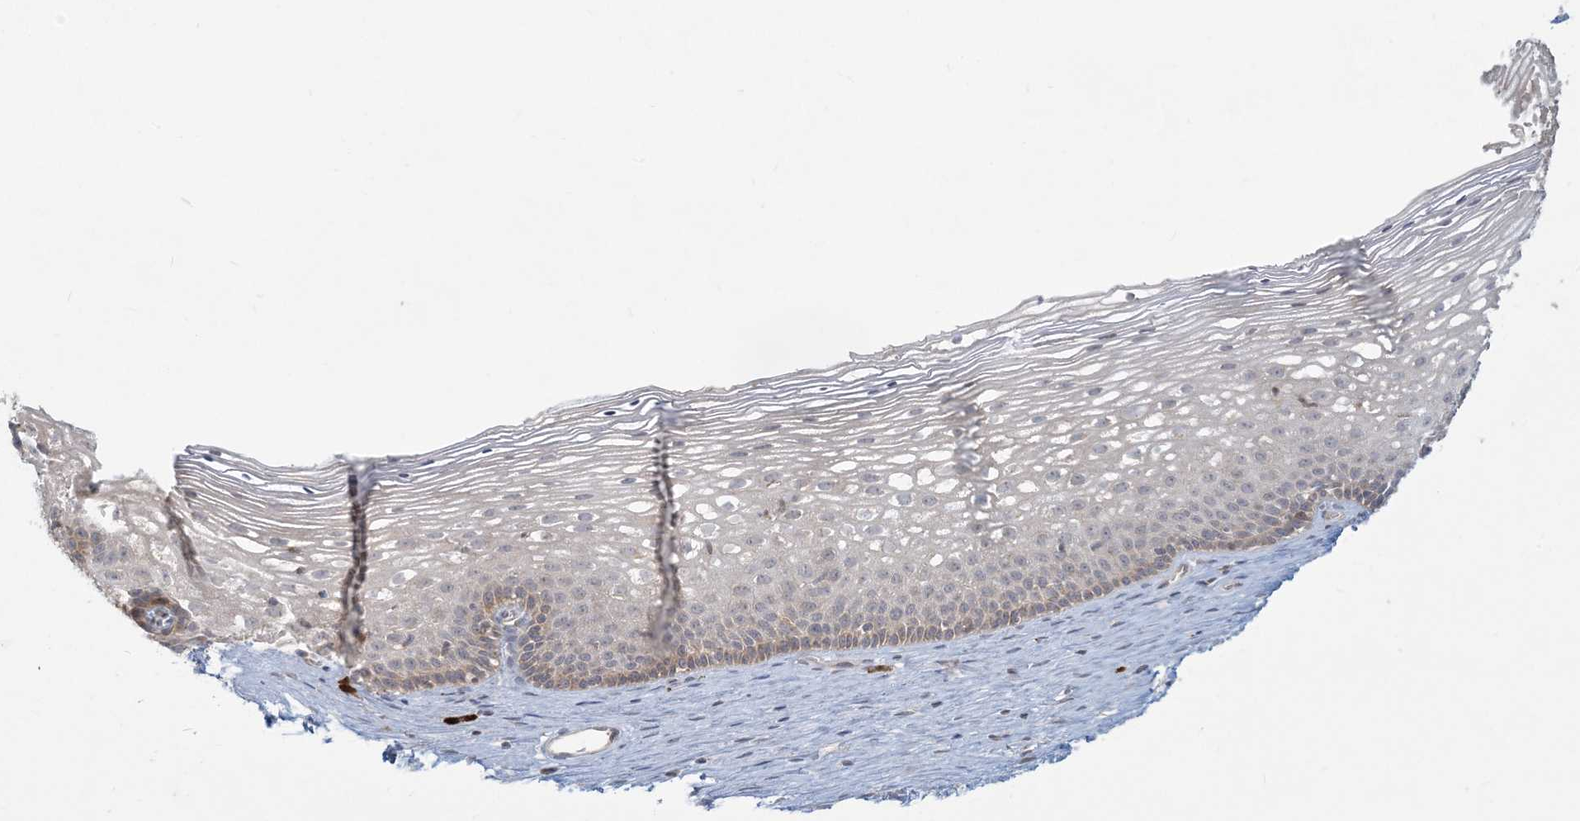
{"staining": {"intensity": "negative", "quantity": "none", "location": "none"}, "tissue": "cervix", "cell_type": "Glandular cells", "image_type": "normal", "snomed": [{"axis": "morphology", "description": "Normal tissue, NOS"}, {"axis": "topography", "description": "Cervix"}], "caption": "Immunohistochemistry micrograph of unremarkable cervix stained for a protein (brown), which reveals no staining in glandular cells. Nuclei are stained in blue.", "gene": "MCAT", "patient": {"sex": "female", "age": 33}}